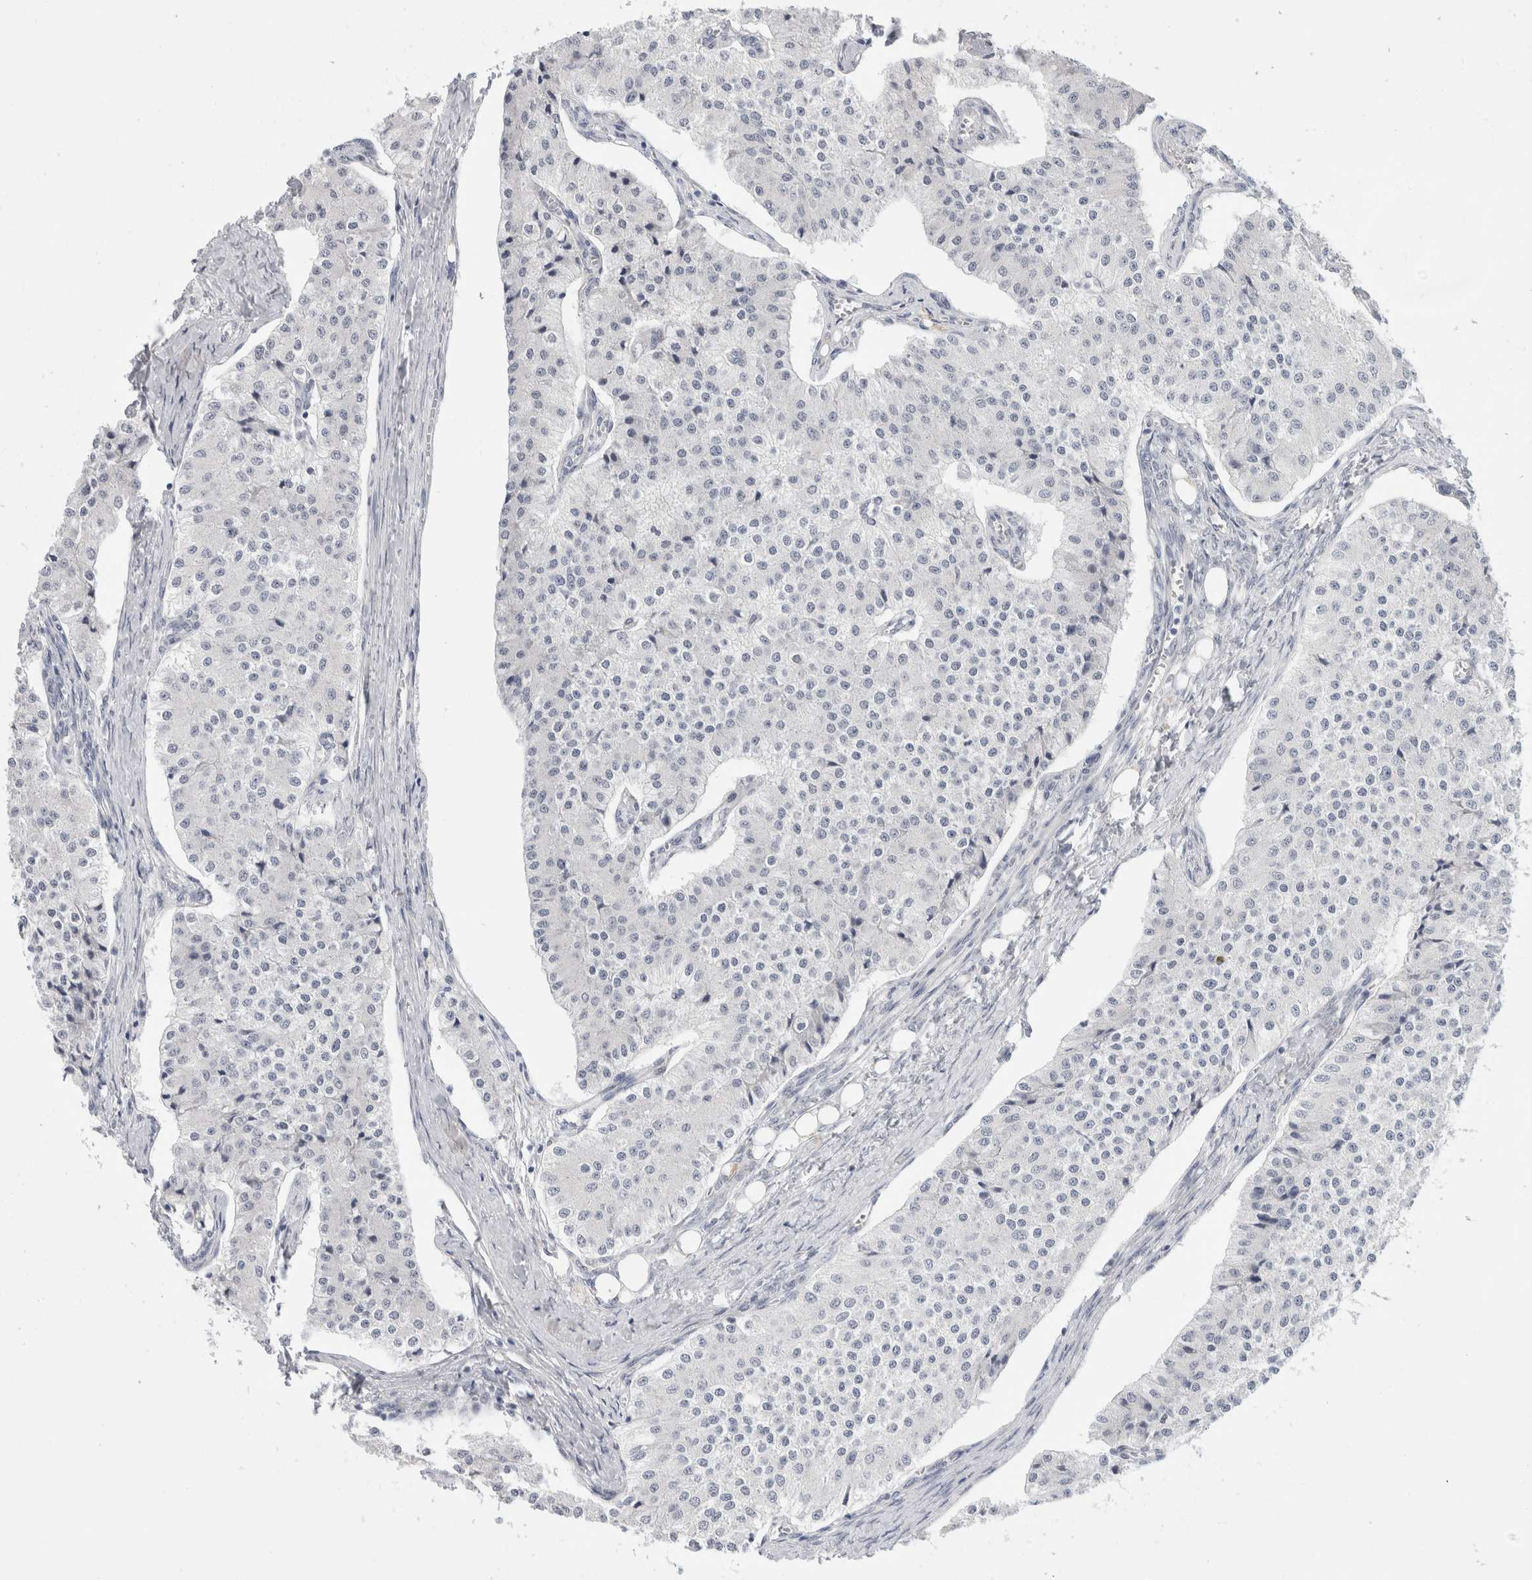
{"staining": {"intensity": "negative", "quantity": "none", "location": "none"}, "tissue": "carcinoid", "cell_type": "Tumor cells", "image_type": "cancer", "snomed": [{"axis": "morphology", "description": "Carcinoid, malignant, NOS"}, {"axis": "topography", "description": "Colon"}], "caption": "Tumor cells show no significant staining in carcinoid (malignant).", "gene": "TRMT1L", "patient": {"sex": "female", "age": 52}}